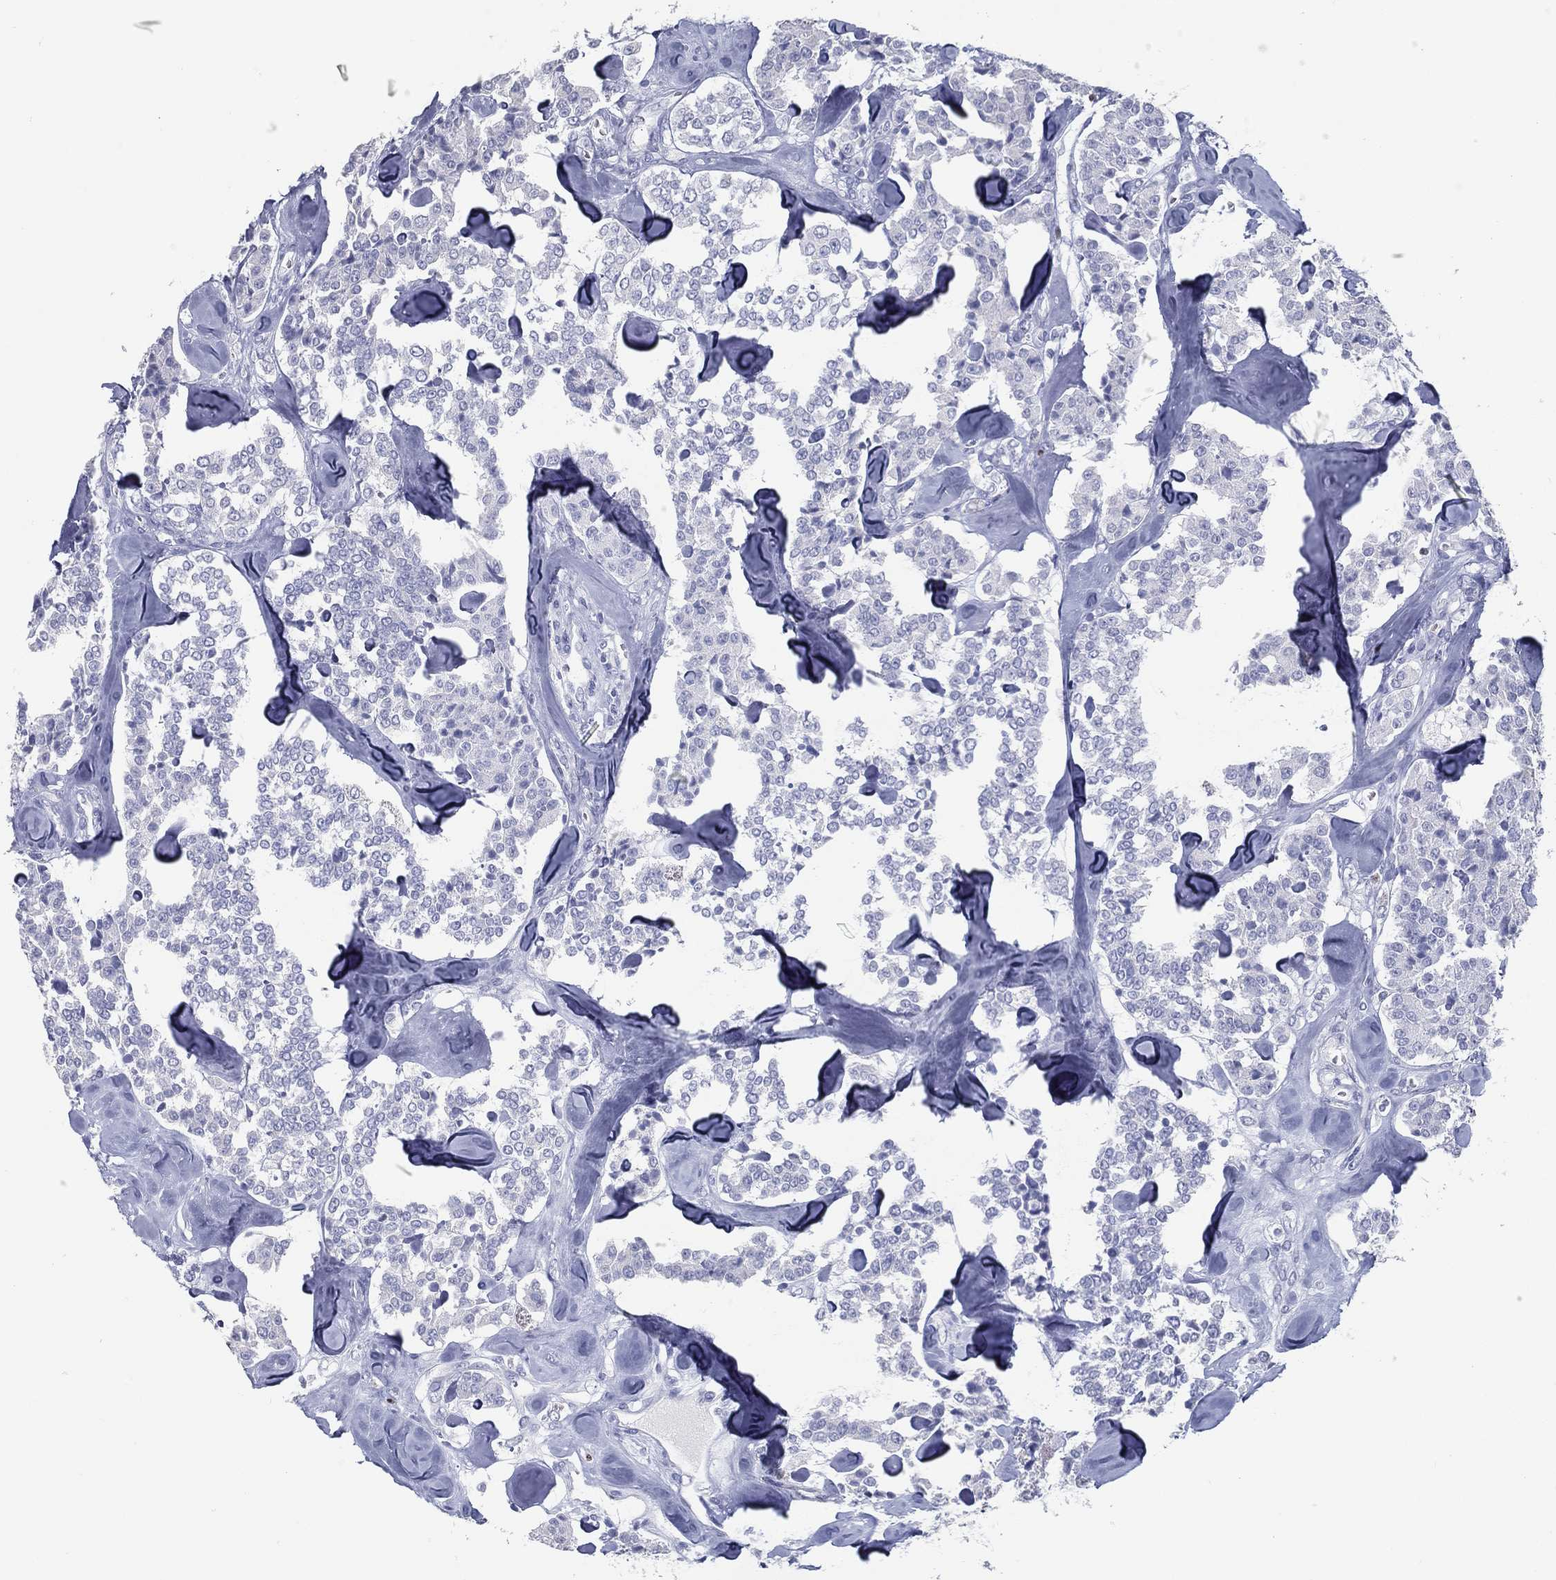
{"staining": {"intensity": "negative", "quantity": "none", "location": "none"}, "tissue": "carcinoid", "cell_type": "Tumor cells", "image_type": "cancer", "snomed": [{"axis": "morphology", "description": "Carcinoid, malignant, NOS"}, {"axis": "topography", "description": "Pancreas"}], "caption": "High power microscopy histopathology image of an immunohistochemistry image of carcinoid, revealing no significant staining in tumor cells.", "gene": "PYHIN1", "patient": {"sex": "male", "age": 41}}